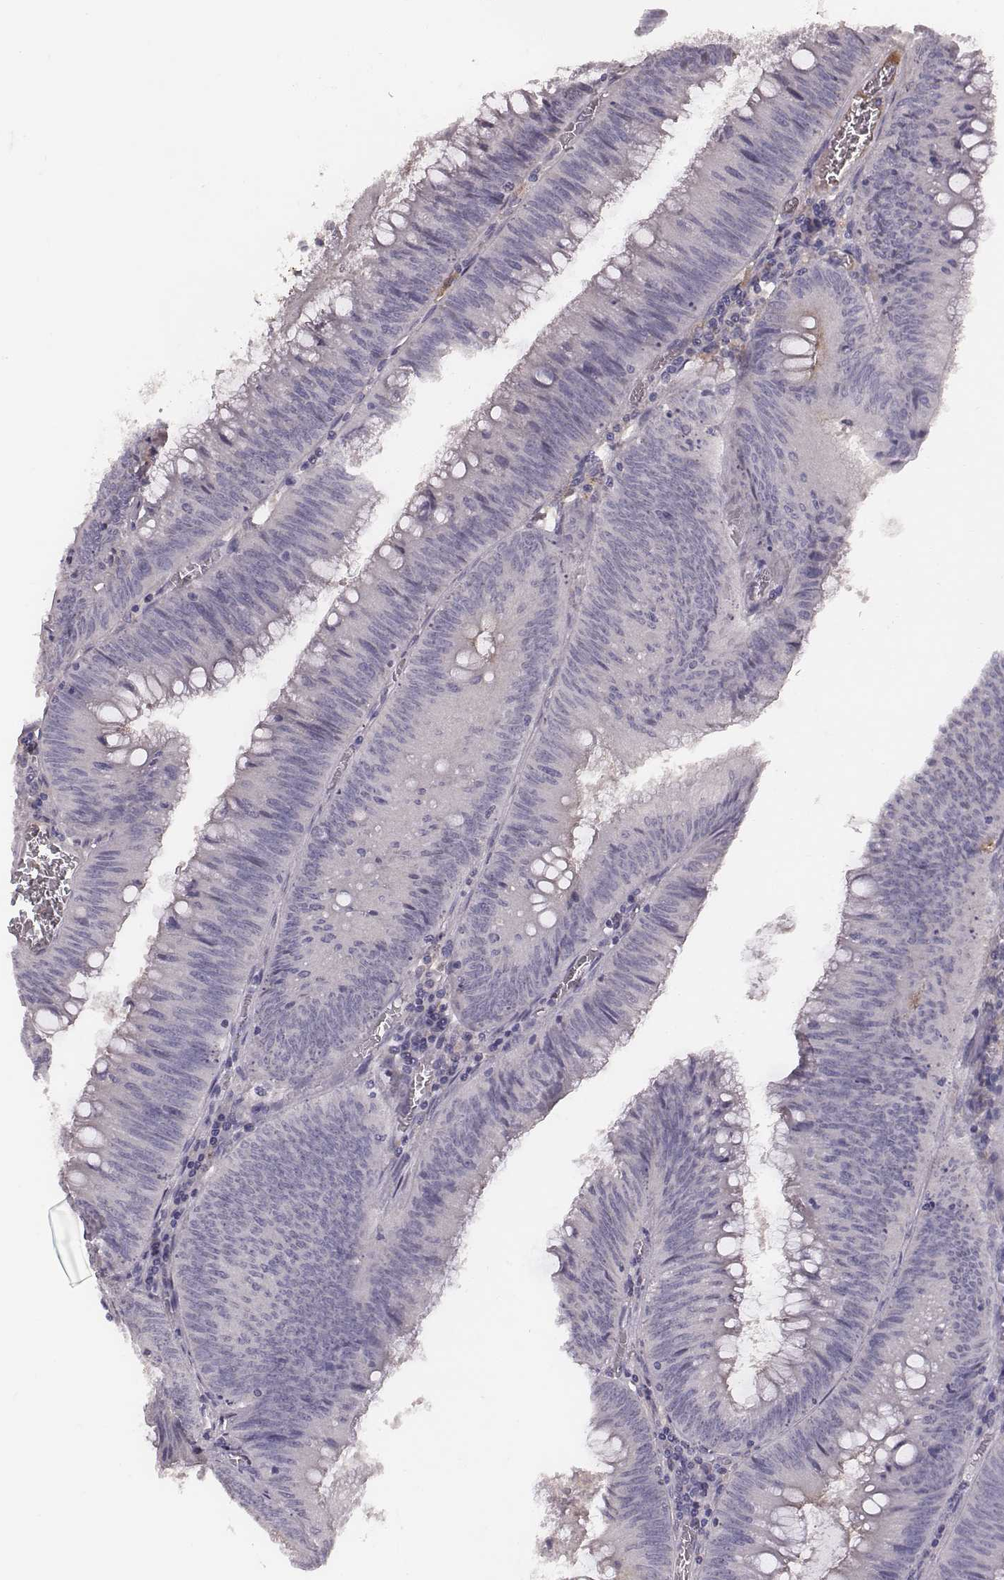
{"staining": {"intensity": "negative", "quantity": "none", "location": "none"}, "tissue": "colorectal cancer", "cell_type": "Tumor cells", "image_type": "cancer", "snomed": [{"axis": "morphology", "description": "Adenocarcinoma, NOS"}, {"axis": "topography", "description": "Rectum"}], "caption": "Tumor cells show no significant protein expression in colorectal cancer.", "gene": "CFTR", "patient": {"sex": "female", "age": 72}}